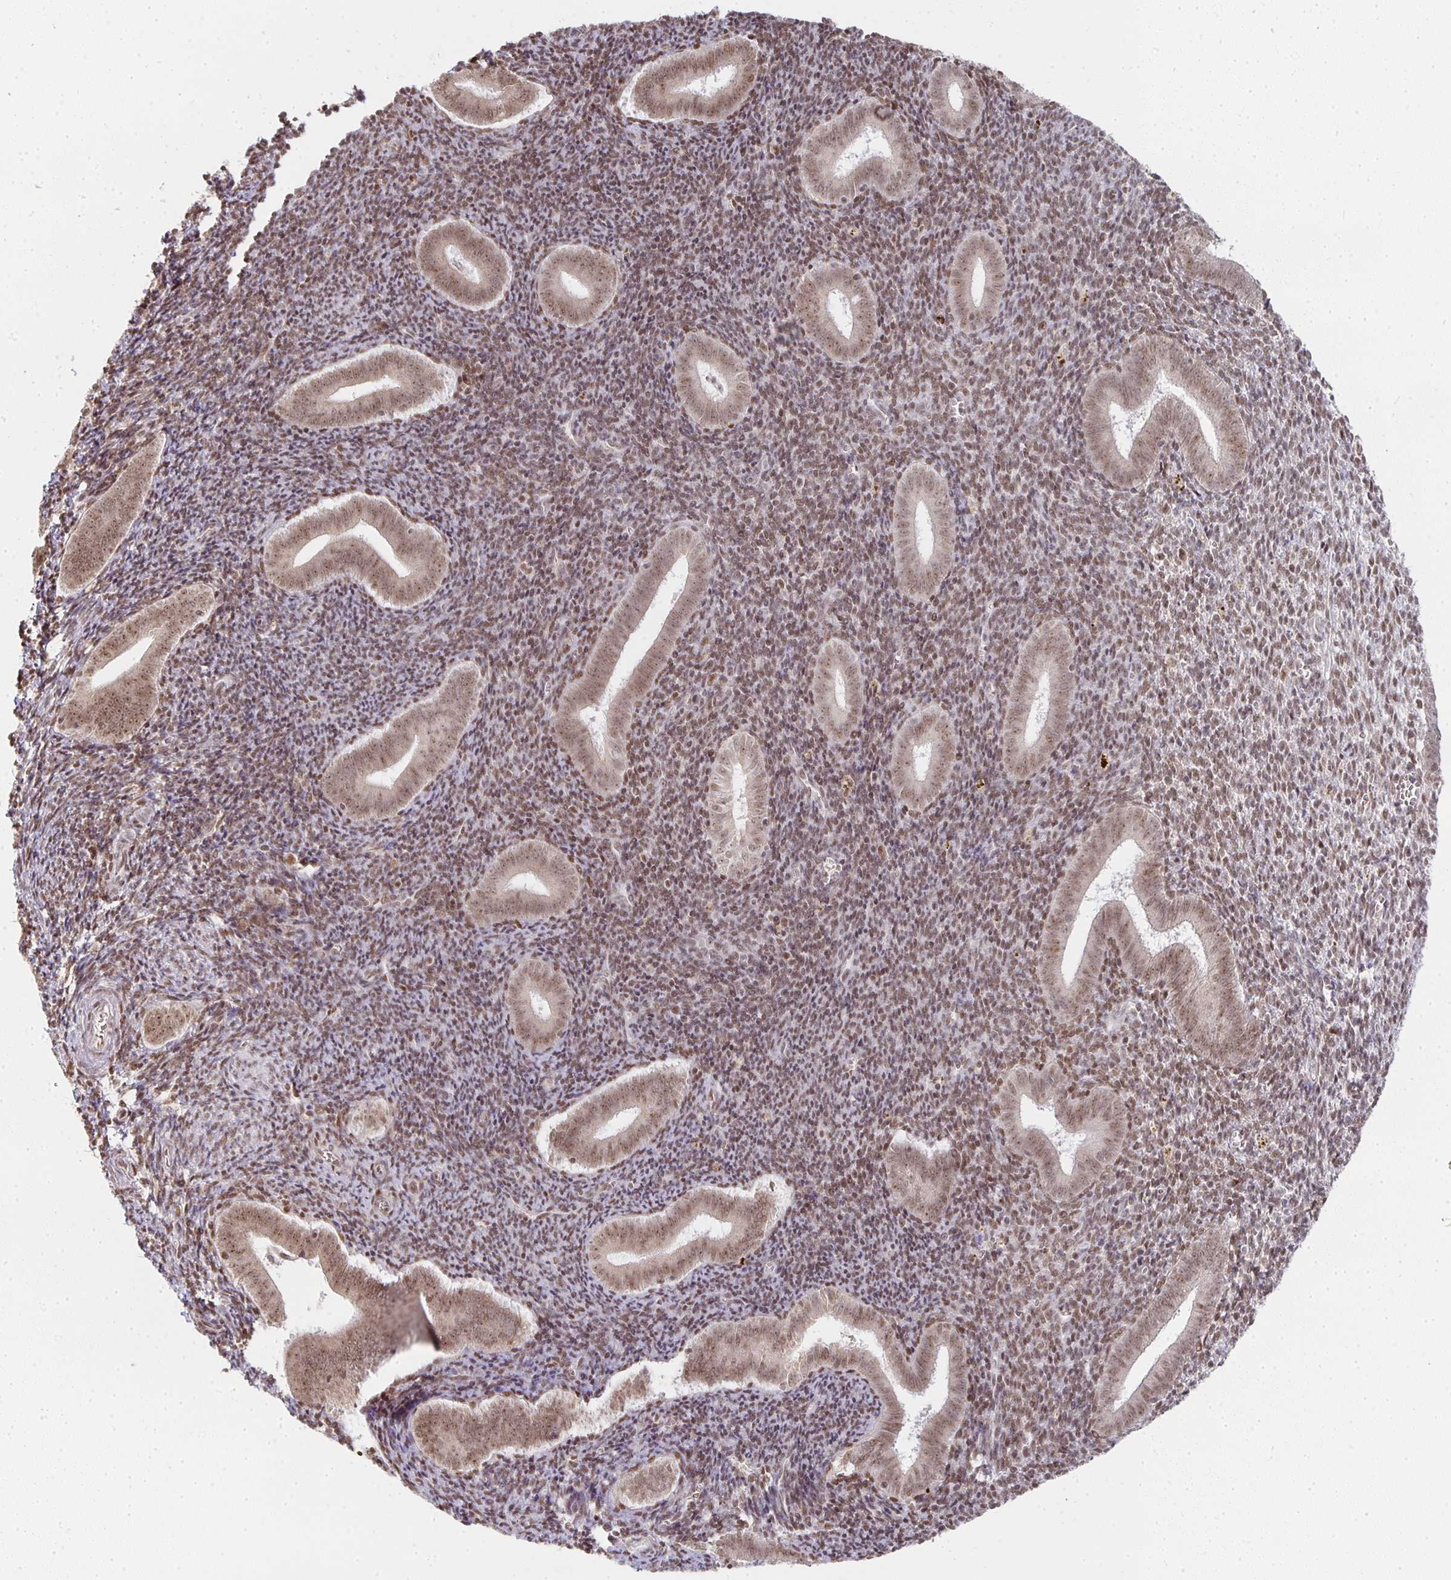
{"staining": {"intensity": "moderate", "quantity": ">75%", "location": "nuclear"}, "tissue": "endometrium", "cell_type": "Cells in endometrial stroma", "image_type": "normal", "snomed": [{"axis": "morphology", "description": "Normal tissue, NOS"}, {"axis": "topography", "description": "Endometrium"}], "caption": "Immunohistochemical staining of benign endometrium shows >75% levels of moderate nuclear protein staining in approximately >75% of cells in endometrial stroma.", "gene": "SMARCA2", "patient": {"sex": "female", "age": 25}}